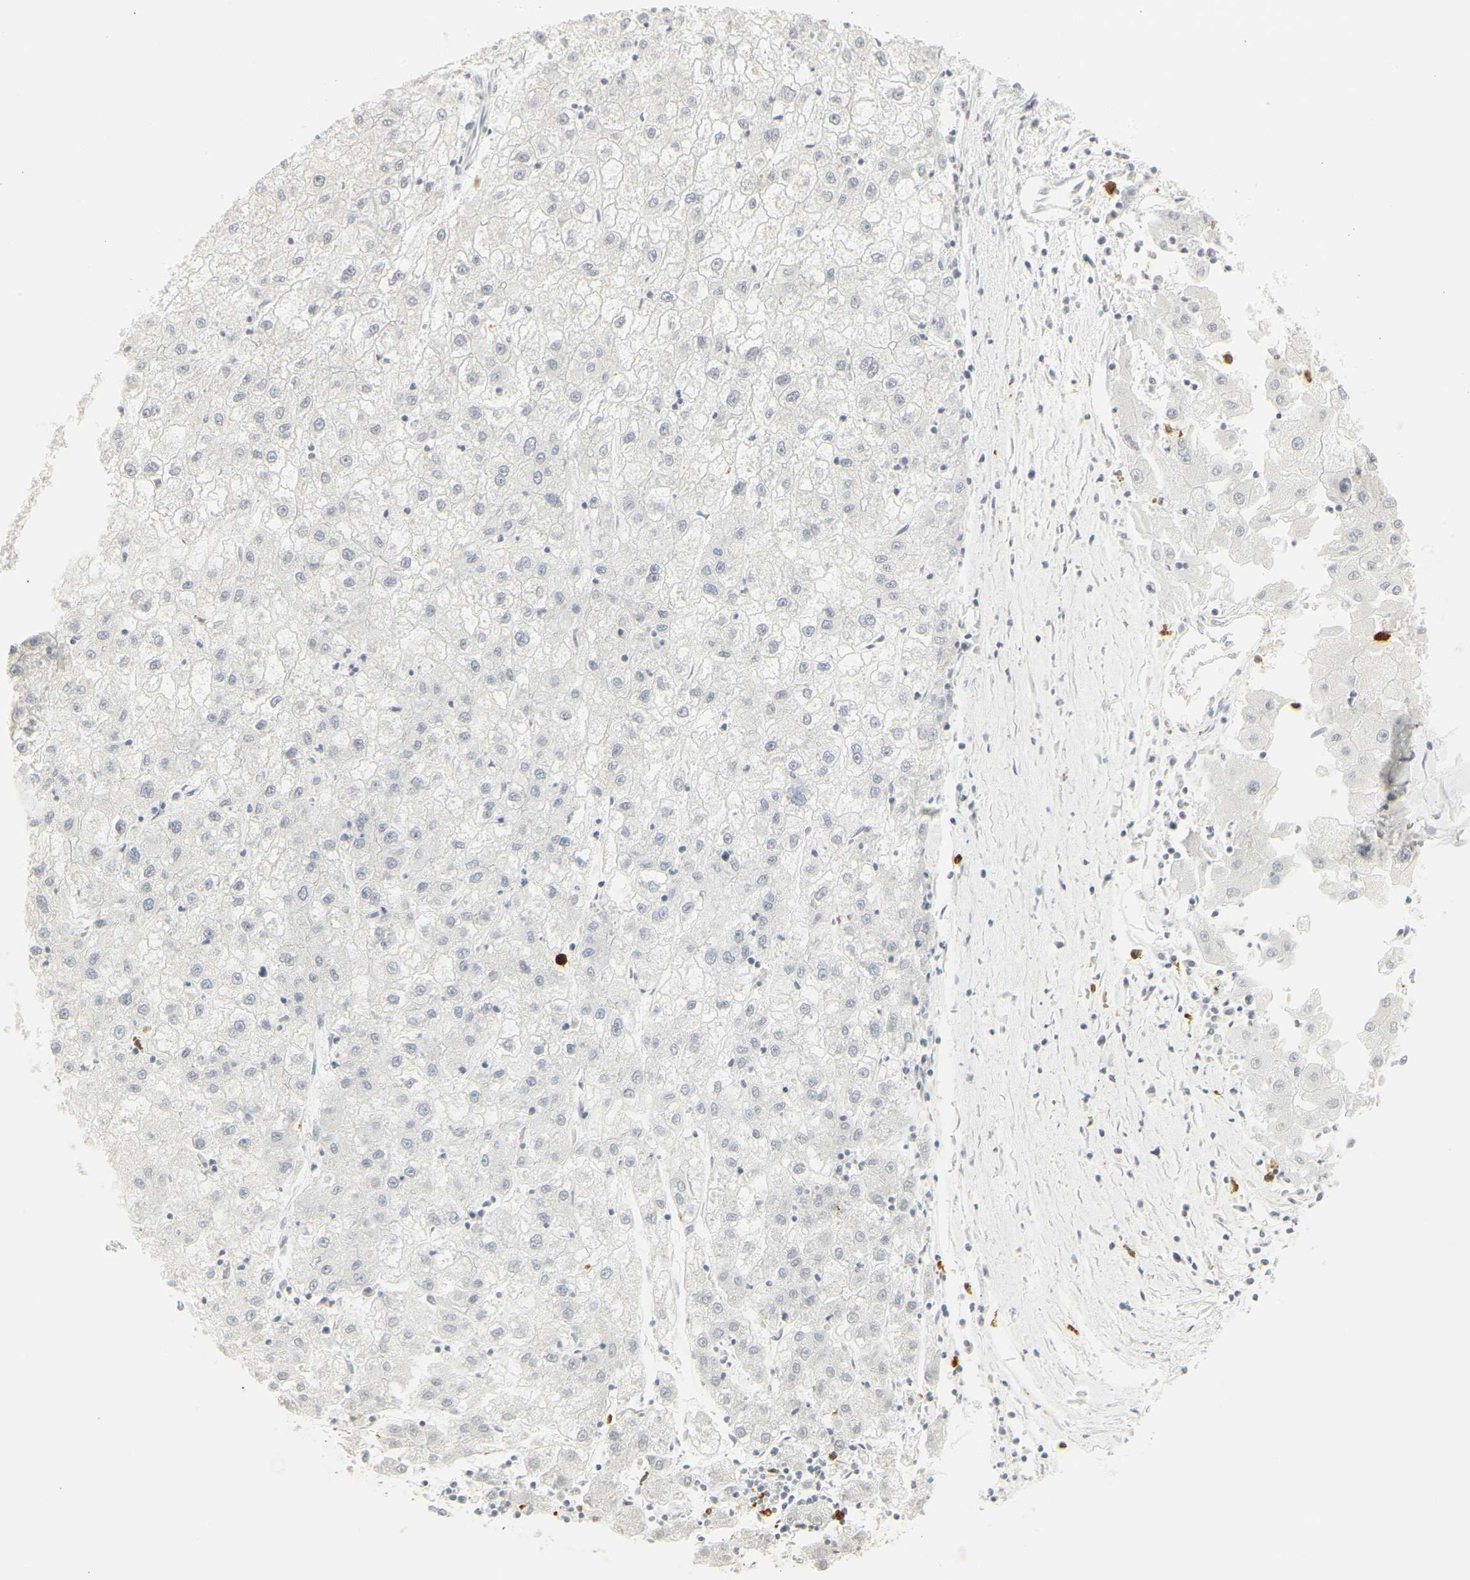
{"staining": {"intensity": "negative", "quantity": "none", "location": "none"}, "tissue": "liver cancer", "cell_type": "Tumor cells", "image_type": "cancer", "snomed": [{"axis": "morphology", "description": "Carcinoma, Hepatocellular, NOS"}, {"axis": "topography", "description": "Liver"}], "caption": "Immunohistochemical staining of liver cancer shows no significant staining in tumor cells.", "gene": "MPO", "patient": {"sex": "male", "age": 72}}